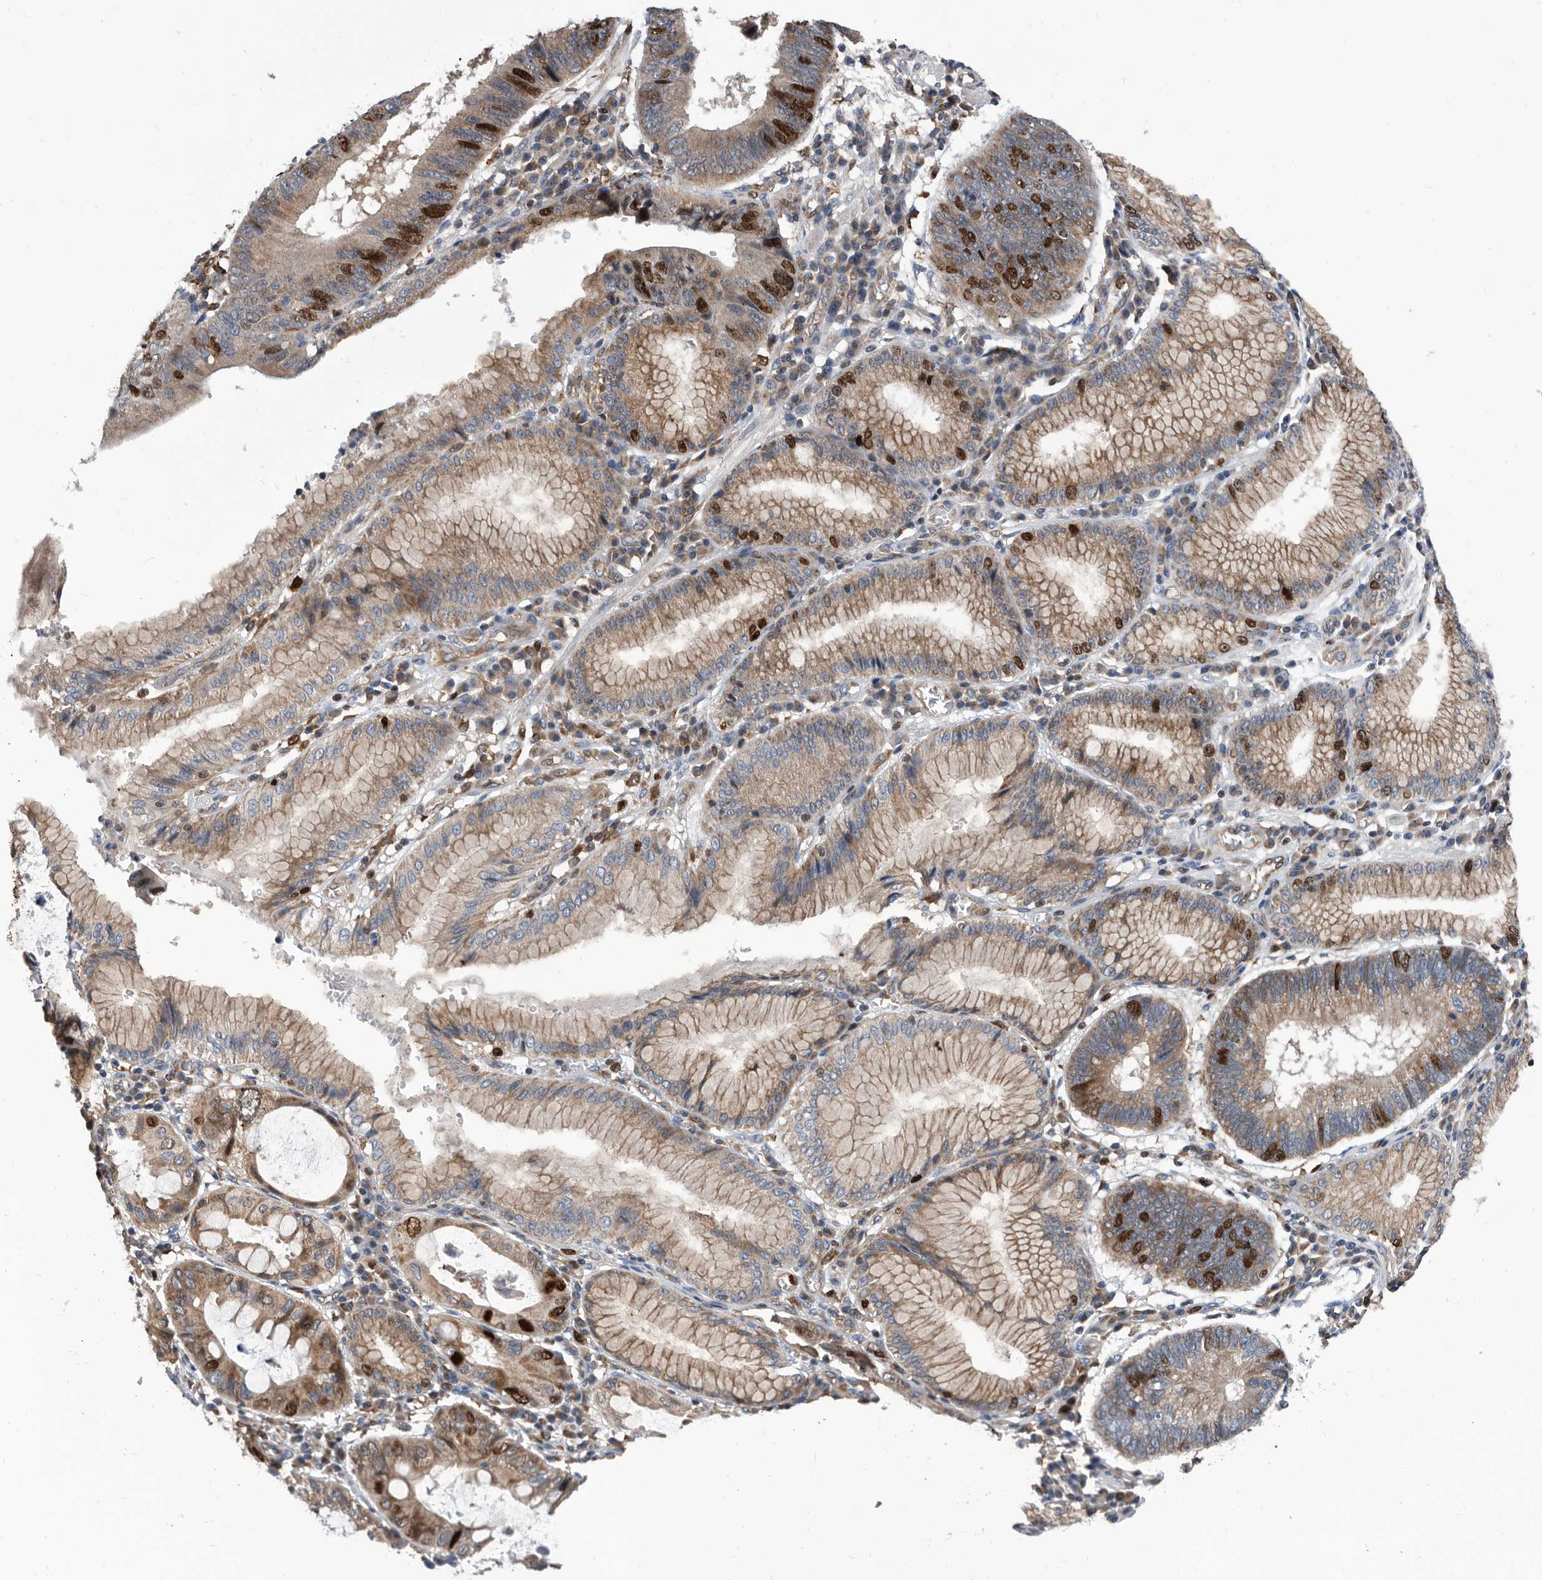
{"staining": {"intensity": "strong", "quantity": "25%-75%", "location": "cytoplasmic/membranous,nuclear"}, "tissue": "stomach cancer", "cell_type": "Tumor cells", "image_type": "cancer", "snomed": [{"axis": "morphology", "description": "Adenocarcinoma, NOS"}, {"axis": "topography", "description": "Stomach"}], "caption": "Human stomach adenocarcinoma stained with a brown dye reveals strong cytoplasmic/membranous and nuclear positive positivity in approximately 25%-75% of tumor cells.", "gene": "ATAD2", "patient": {"sex": "male", "age": 59}}